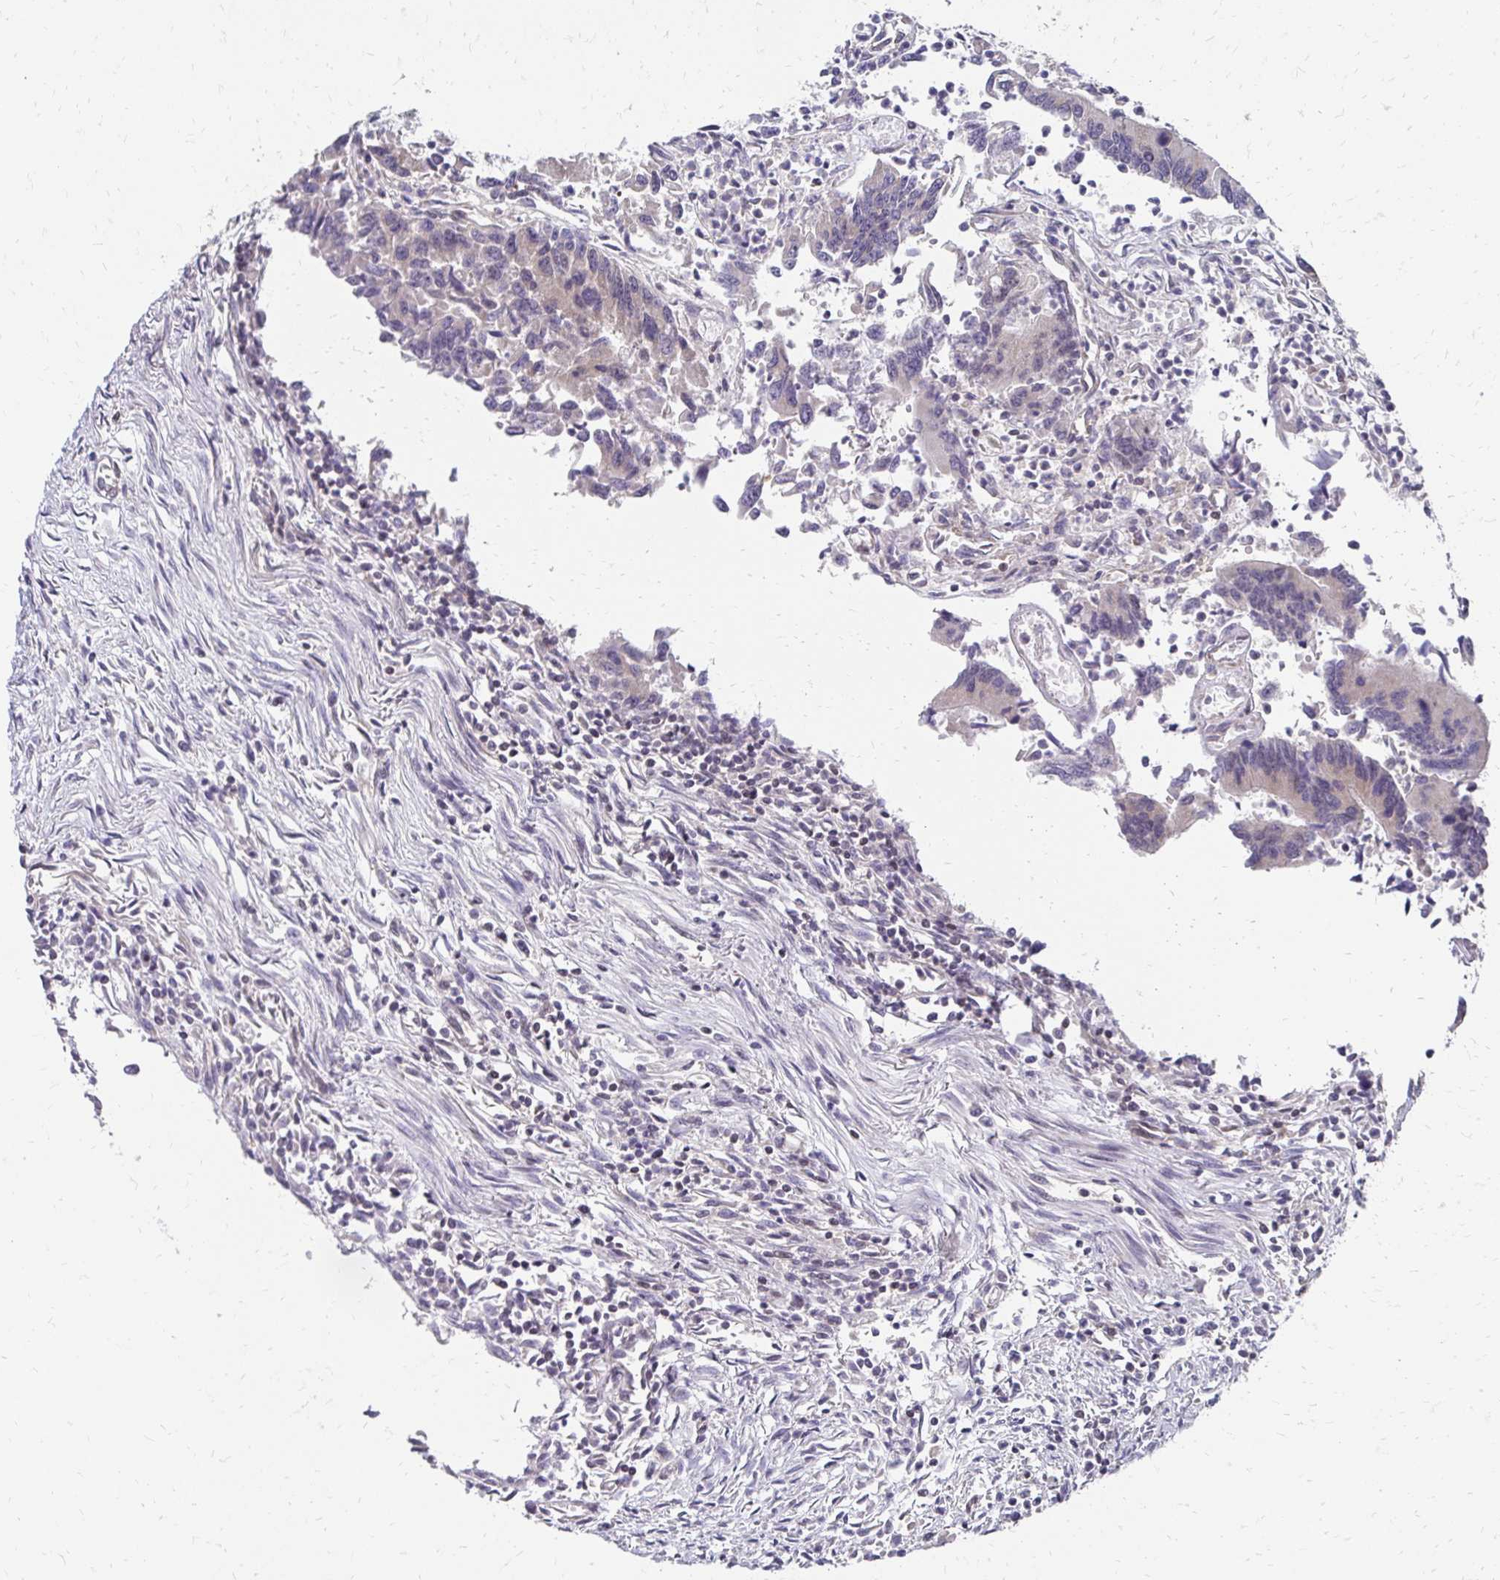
{"staining": {"intensity": "negative", "quantity": "none", "location": "none"}, "tissue": "colorectal cancer", "cell_type": "Tumor cells", "image_type": "cancer", "snomed": [{"axis": "morphology", "description": "Adenocarcinoma, NOS"}, {"axis": "topography", "description": "Colon"}], "caption": "The immunohistochemistry (IHC) histopathology image has no significant positivity in tumor cells of colorectal adenocarcinoma tissue. (Stains: DAB (3,3'-diaminobenzidine) IHC with hematoxylin counter stain, Microscopy: brightfield microscopy at high magnification).", "gene": "CBX7", "patient": {"sex": "female", "age": 67}}